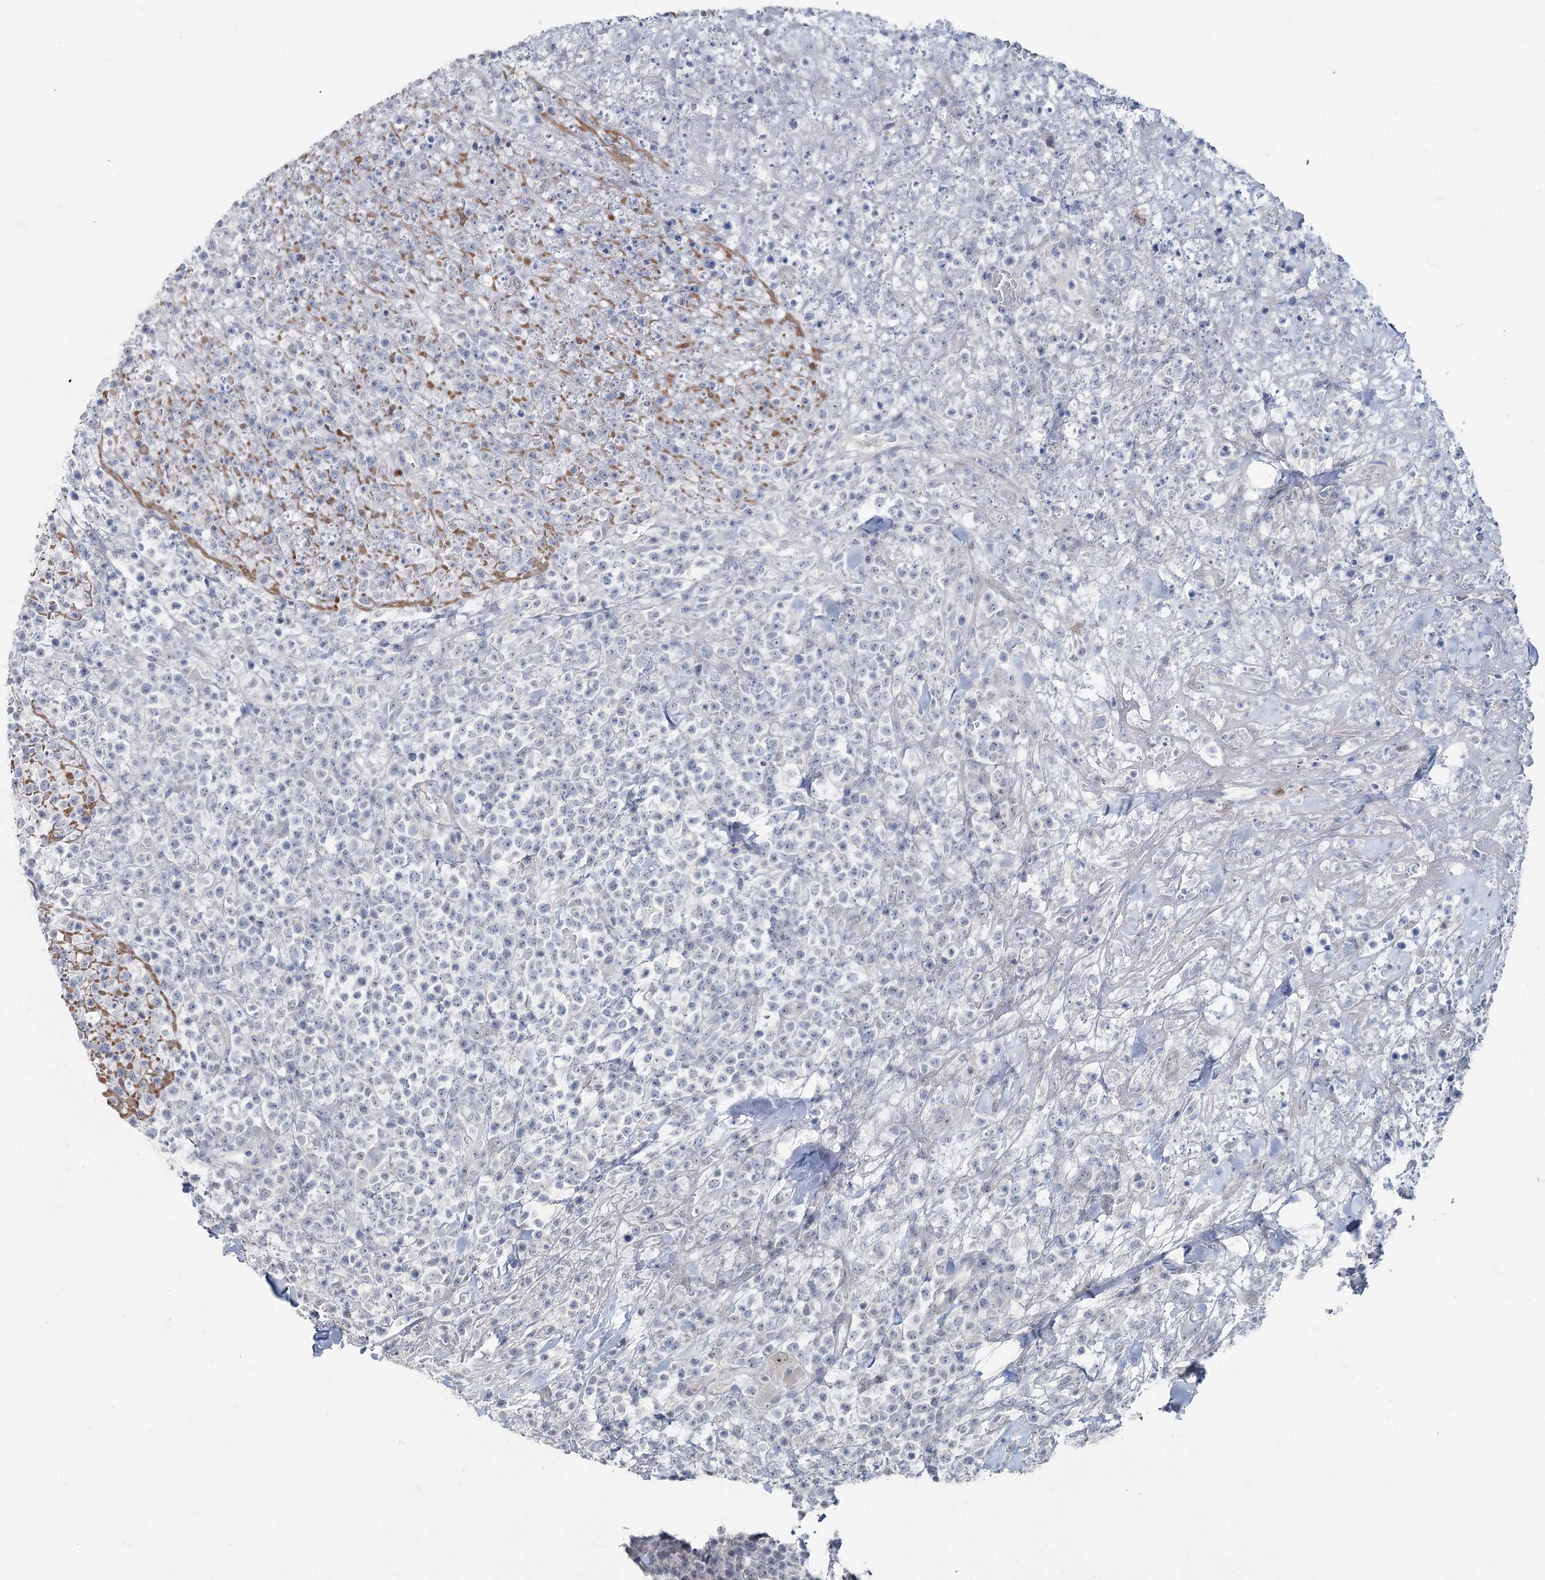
{"staining": {"intensity": "negative", "quantity": "none", "location": "none"}, "tissue": "lymphoma", "cell_type": "Tumor cells", "image_type": "cancer", "snomed": [{"axis": "morphology", "description": "Malignant lymphoma, non-Hodgkin's type, High grade"}, {"axis": "topography", "description": "Colon"}], "caption": "DAB immunohistochemical staining of human lymphoma shows no significant positivity in tumor cells.", "gene": "FAM120B", "patient": {"sex": "female", "age": 53}}